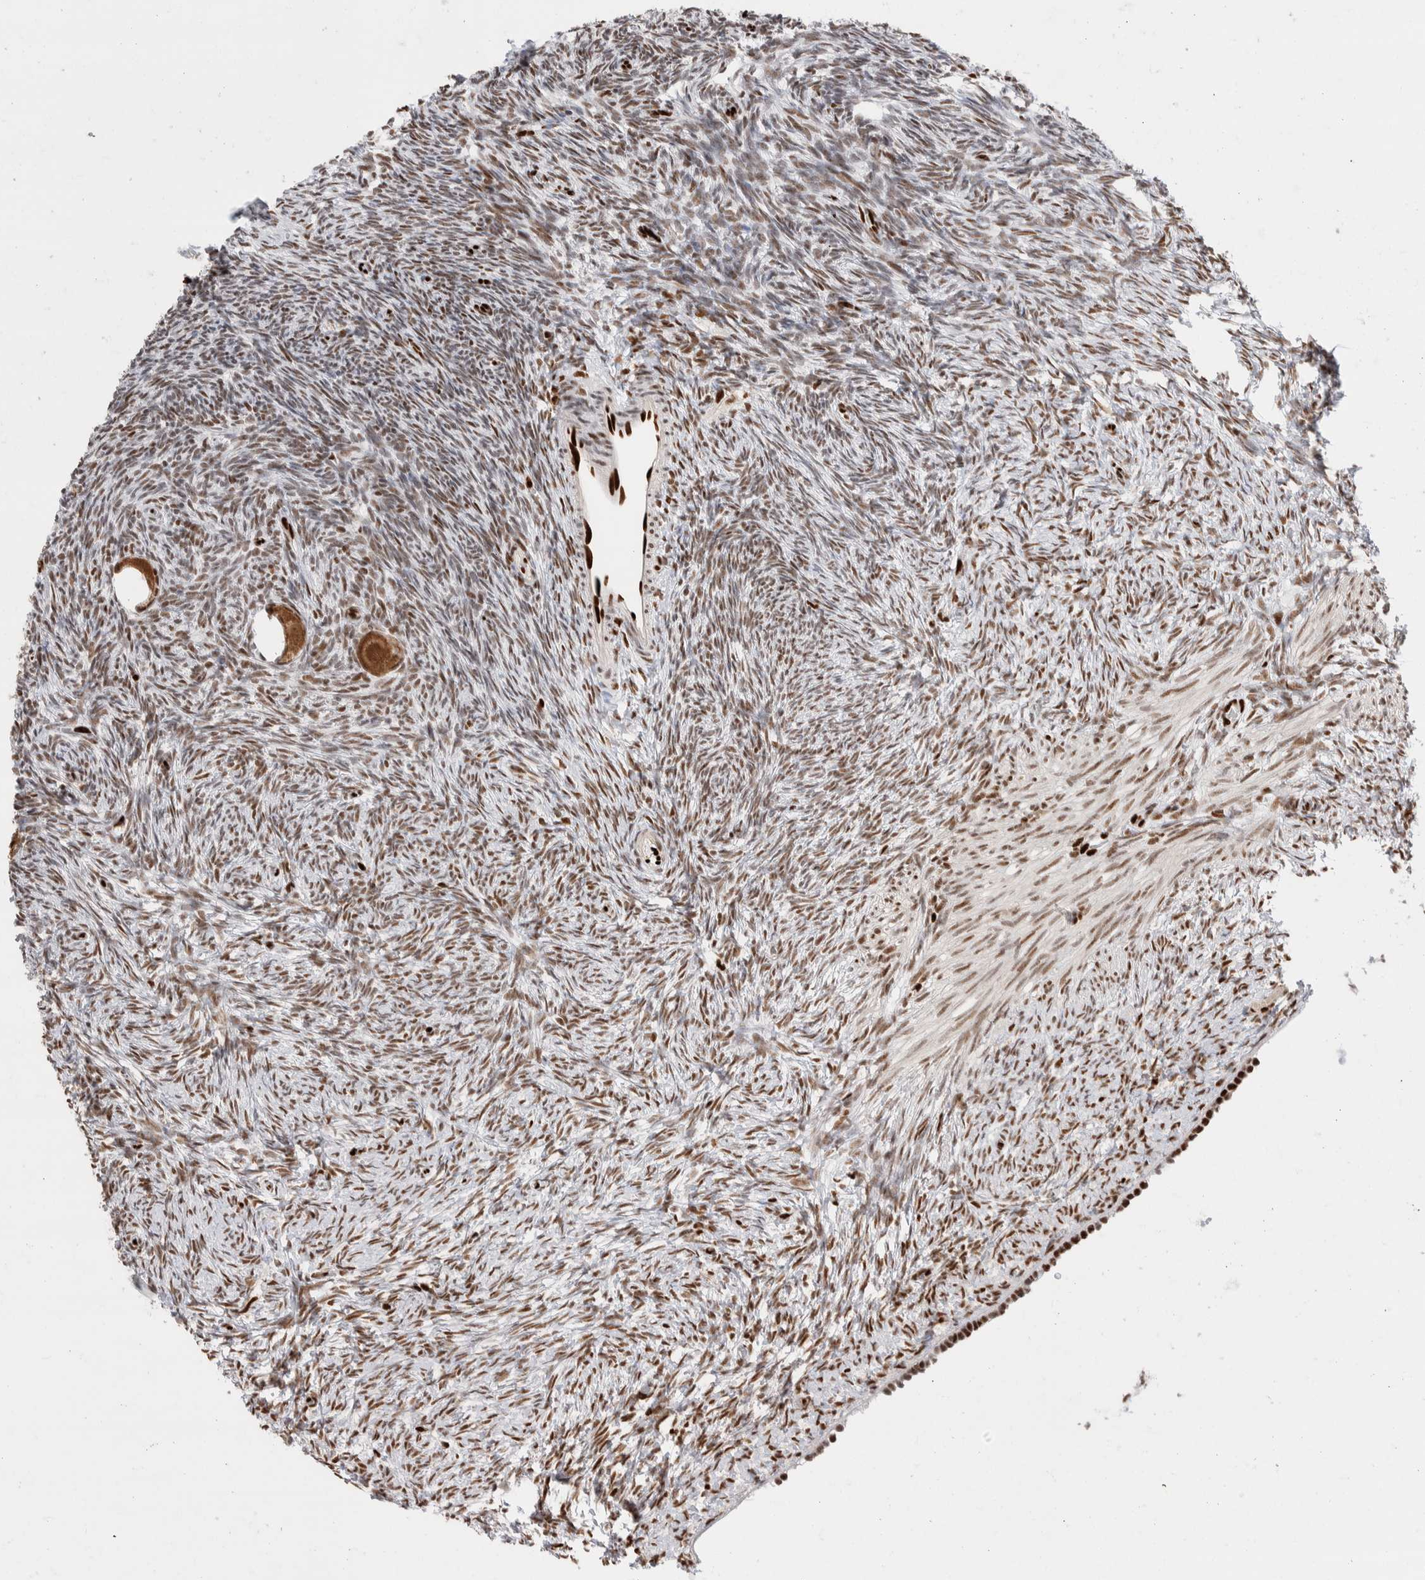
{"staining": {"intensity": "moderate", "quantity": ">75%", "location": "cytoplasmic/membranous,nuclear"}, "tissue": "ovary", "cell_type": "Follicle cells", "image_type": "normal", "snomed": [{"axis": "morphology", "description": "Normal tissue, NOS"}, {"axis": "topography", "description": "Ovary"}], "caption": "The photomicrograph shows immunohistochemical staining of normal ovary. There is moderate cytoplasmic/membranous,nuclear staining is seen in about >75% of follicle cells. (DAB IHC with brightfield microscopy, high magnification).", "gene": "C17orf49", "patient": {"sex": "female", "age": 34}}